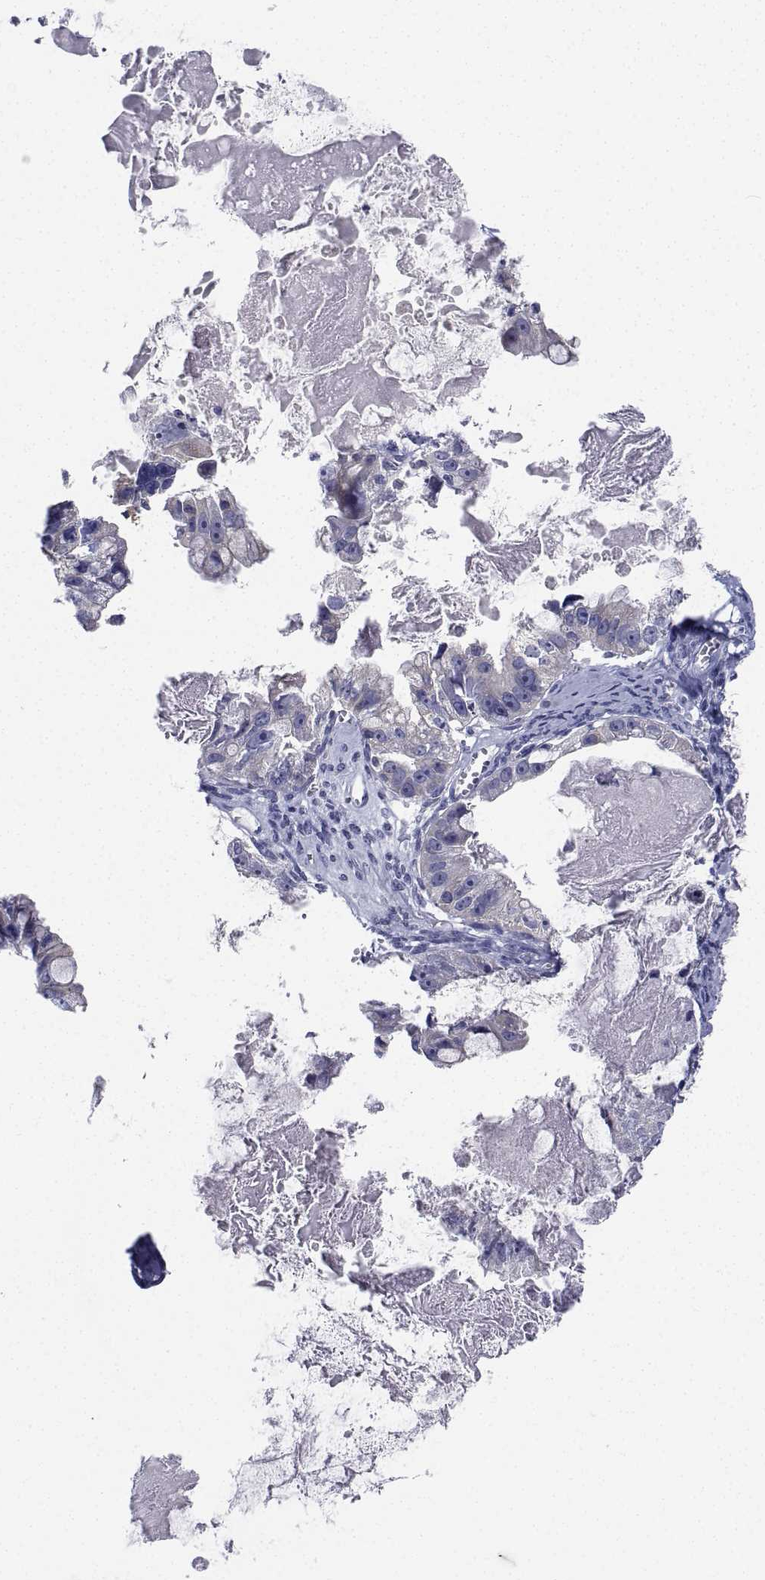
{"staining": {"intensity": "negative", "quantity": "none", "location": "none"}, "tissue": "ovarian cancer", "cell_type": "Tumor cells", "image_type": "cancer", "snomed": [{"axis": "morphology", "description": "Cystadenocarcinoma, mucinous, NOS"}, {"axis": "topography", "description": "Ovary"}], "caption": "Ovarian cancer was stained to show a protein in brown. There is no significant positivity in tumor cells. (DAB IHC with hematoxylin counter stain).", "gene": "CDHR3", "patient": {"sex": "female", "age": 61}}